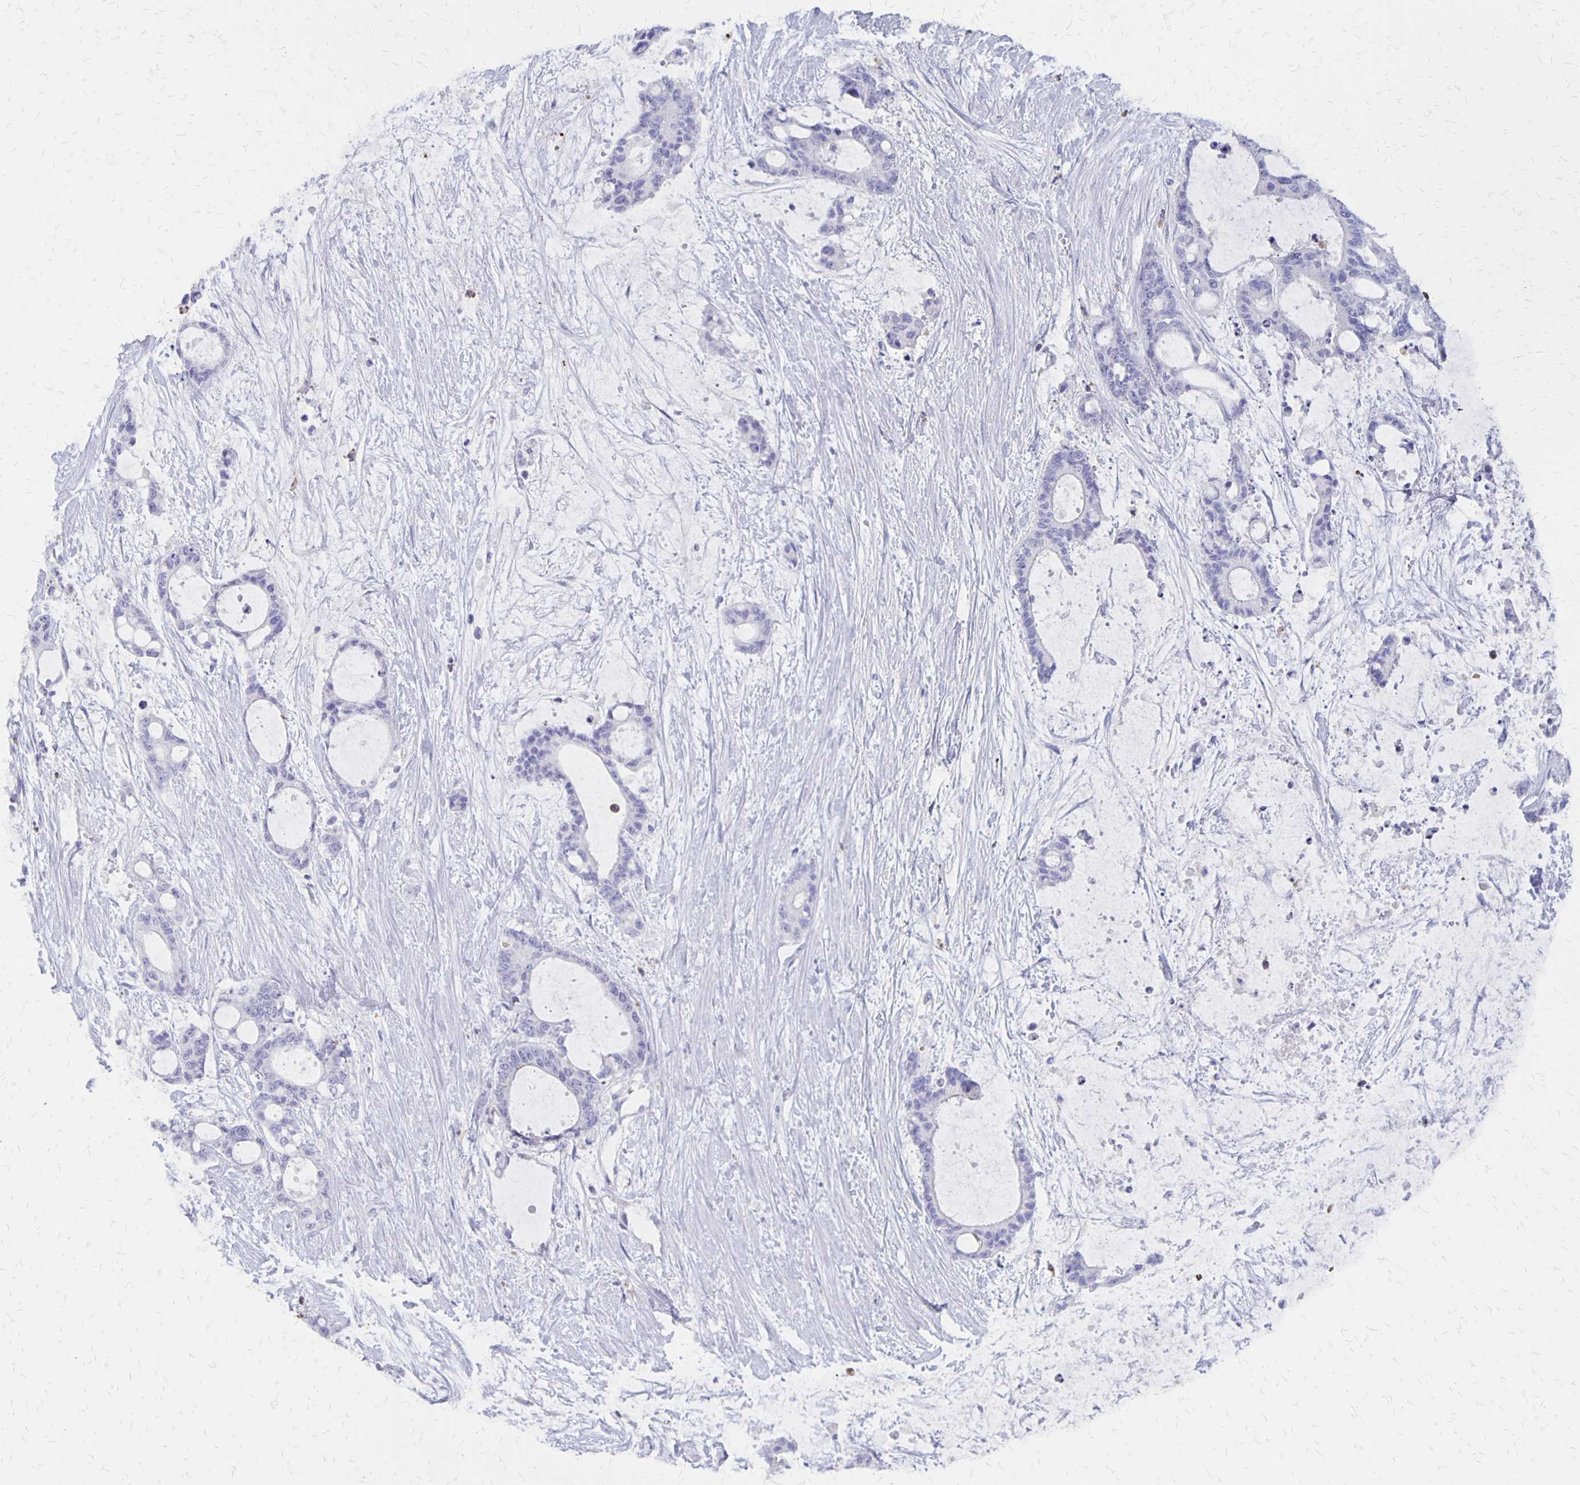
{"staining": {"intensity": "negative", "quantity": "none", "location": "none"}, "tissue": "liver cancer", "cell_type": "Tumor cells", "image_type": "cancer", "snomed": [{"axis": "morphology", "description": "Normal tissue, NOS"}, {"axis": "morphology", "description": "Cholangiocarcinoma"}, {"axis": "topography", "description": "Liver"}, {"axis": "topography", "description": "Peripheral nerve tissue"}], "caption": "Protein analysis of liver cholangiocarcinoma demonstrates no significant expression in tumor cells.", "gene": "SEPTIN5", "patient": {"sex": "female", "age": 73}}